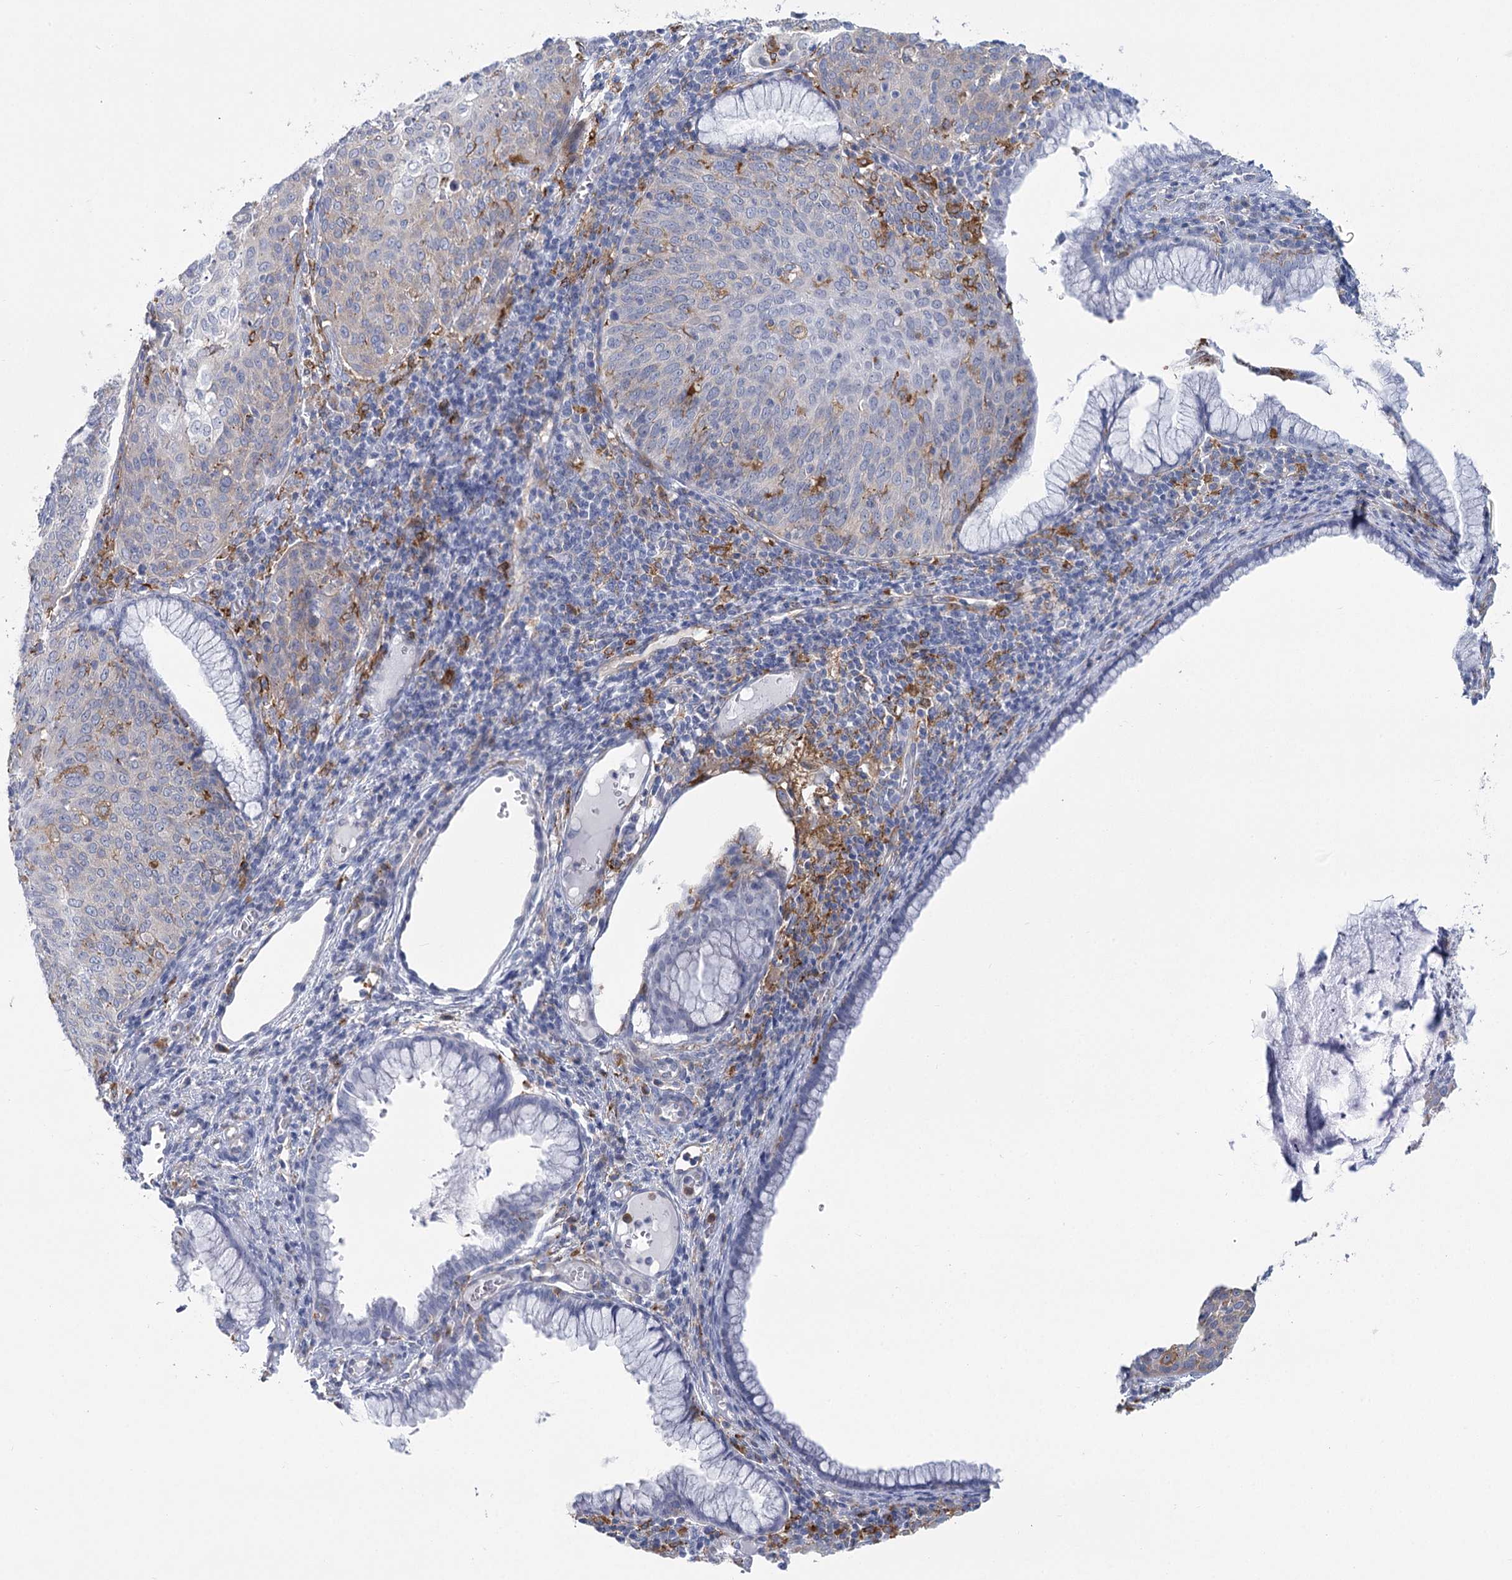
{"staining": {"intensity": "negative", "quantity": "none", "location": "none"}, "tissue": "cervical cancer", "cell_type": "Tumor cells", "image_type": "cancer", "snomed": [{"axis": "morphology", "description": "Squamous cell carcinoma, NOS"}, {"axis": "topography", "description": "Cervix"}], "caption": "The immunohistochemistry (IHC) photomicrograph has no significant positivity in tumor cells of cervical cancer tissue.", "gene": "CCDC88A", "patient": {"sex": "female", "age": 38}}